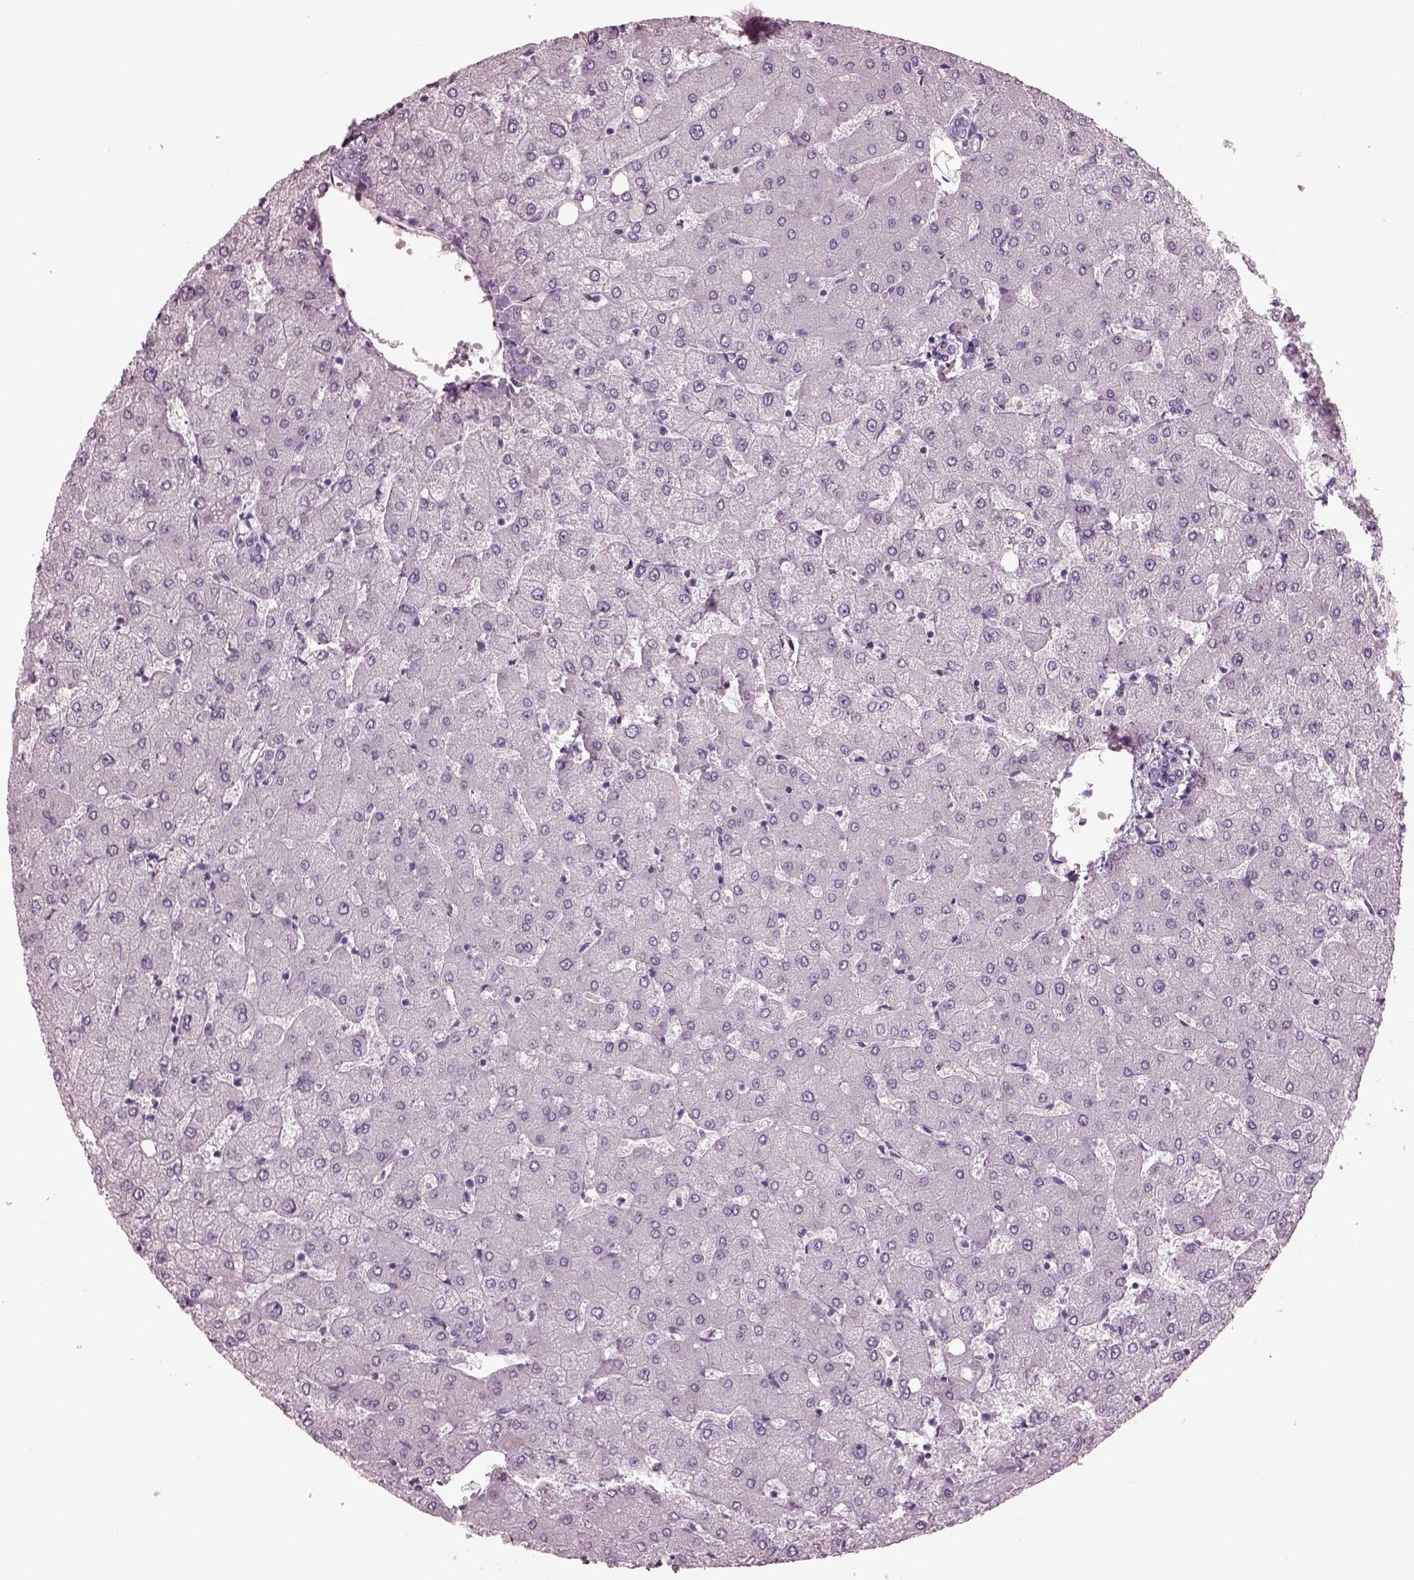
{"staining": {"intensity": "negative", "quantity": "none", "location": "none"}, "tissue": "liver", "cell_type": "Cholangiocytes", "image_type": "normal", "snomed": [{"axis": "morphology", "description": "Normal tissue, NOS"}, {"axis": "topography", "description": "Liver"}], "caption": "Protein analysis of benign liver demonstrates no significant staining in cholangiocytes.", "gene": "CYLC1", "patient": {"sex": "female", "age": 54}}